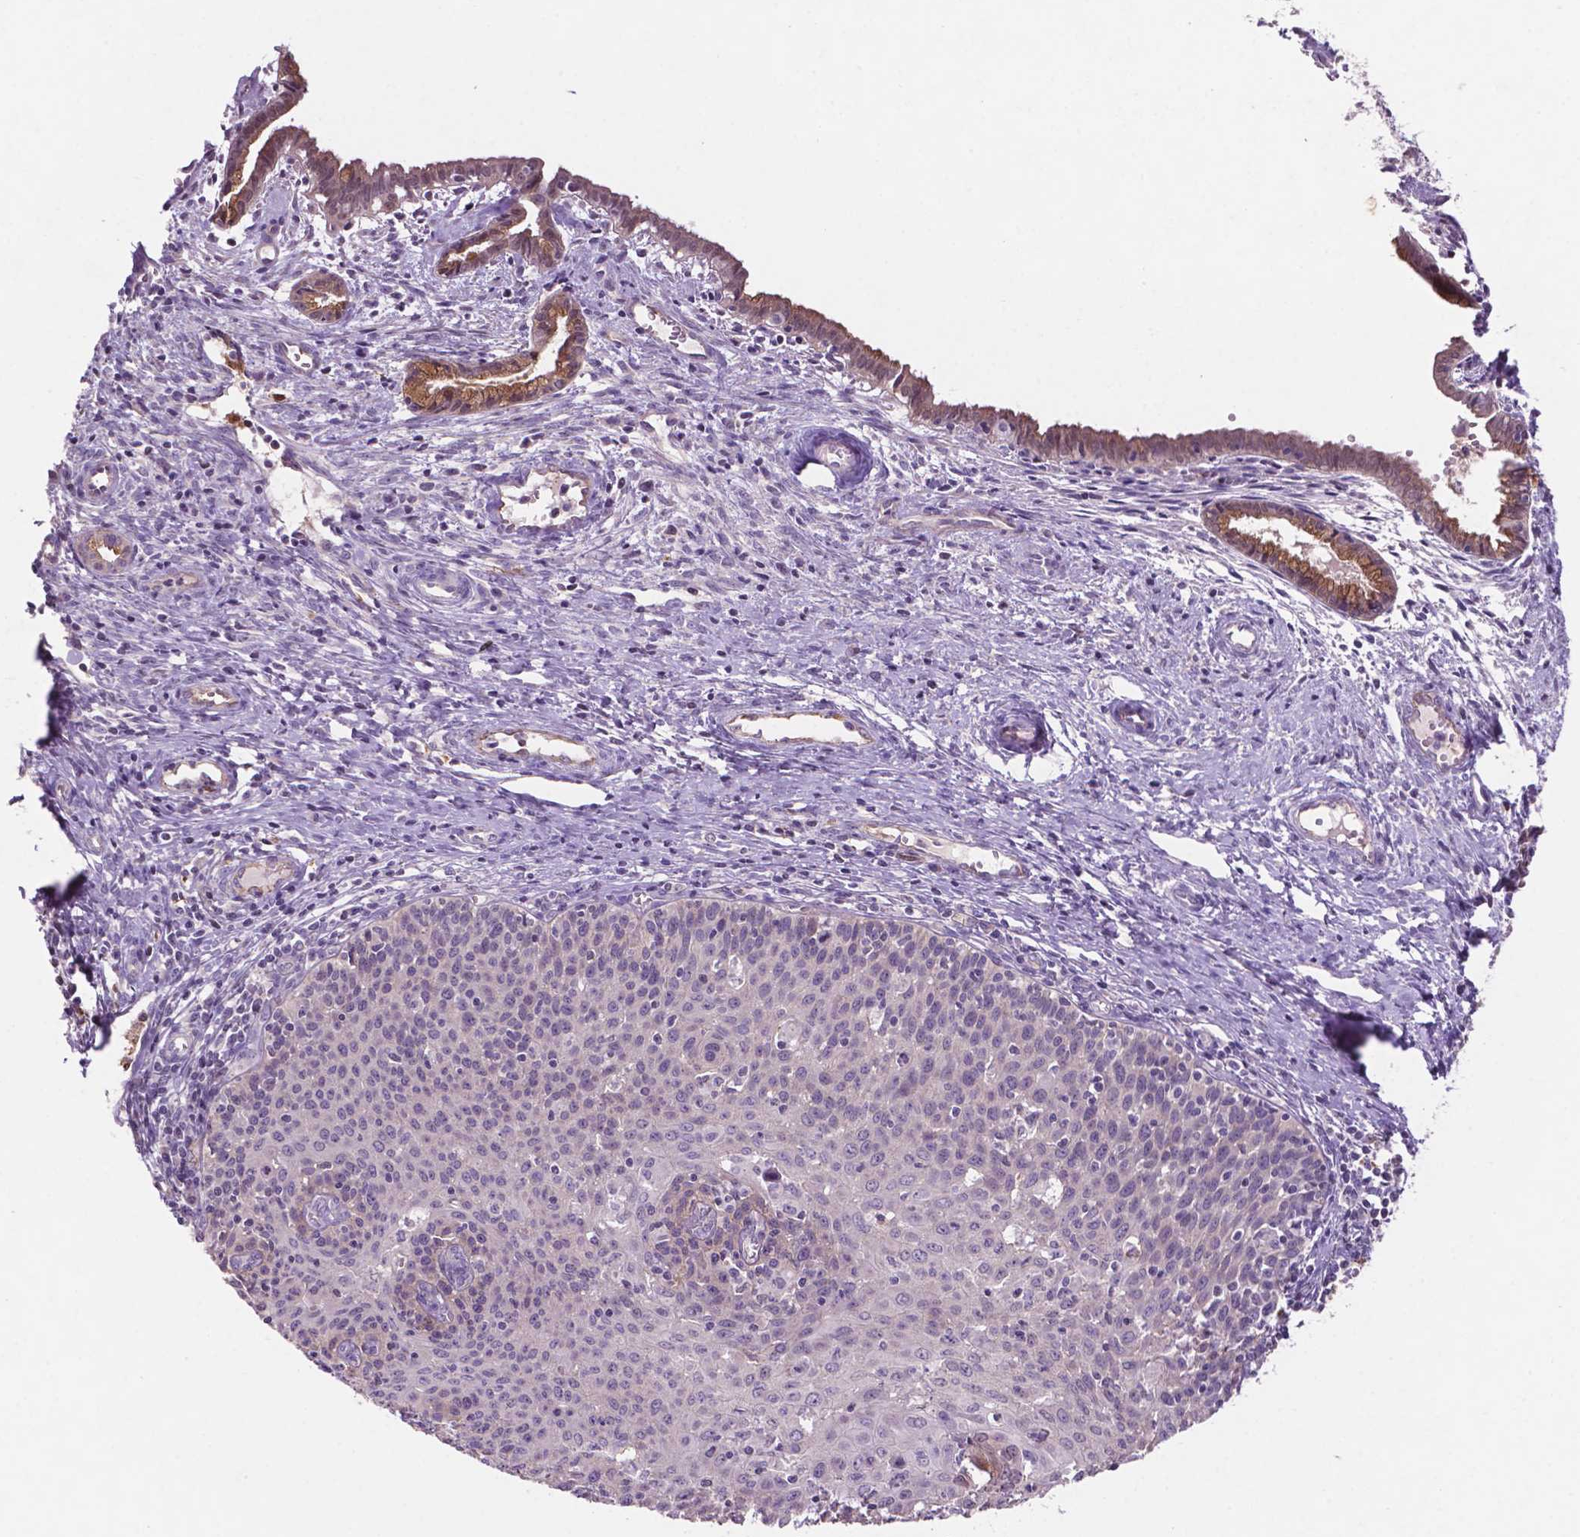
{"staining": {"intensity": "negative", "quantity": "none", "location": "none"}, "tissue": "cervical cancer", "cell_type": "Tumor cells", "image_type": "cancer", "snomed": [{"axis": "morphology", "description": "Squamous cell carcinoma, NOS"}, {"axis": "topography", "description": "Cervix"}], "caption": "Cervical squamous cell carcinoma was stained to show a protein in brown. There is no significant staining in tumor cells. The staining was performed using DAB to visualize the protein expression in brown, while the nuclei were stained in blue with hematoxylin (Magnification: 20x).", "gene": "ARL5C", "patient": {"sex": "female", "age": 38}}